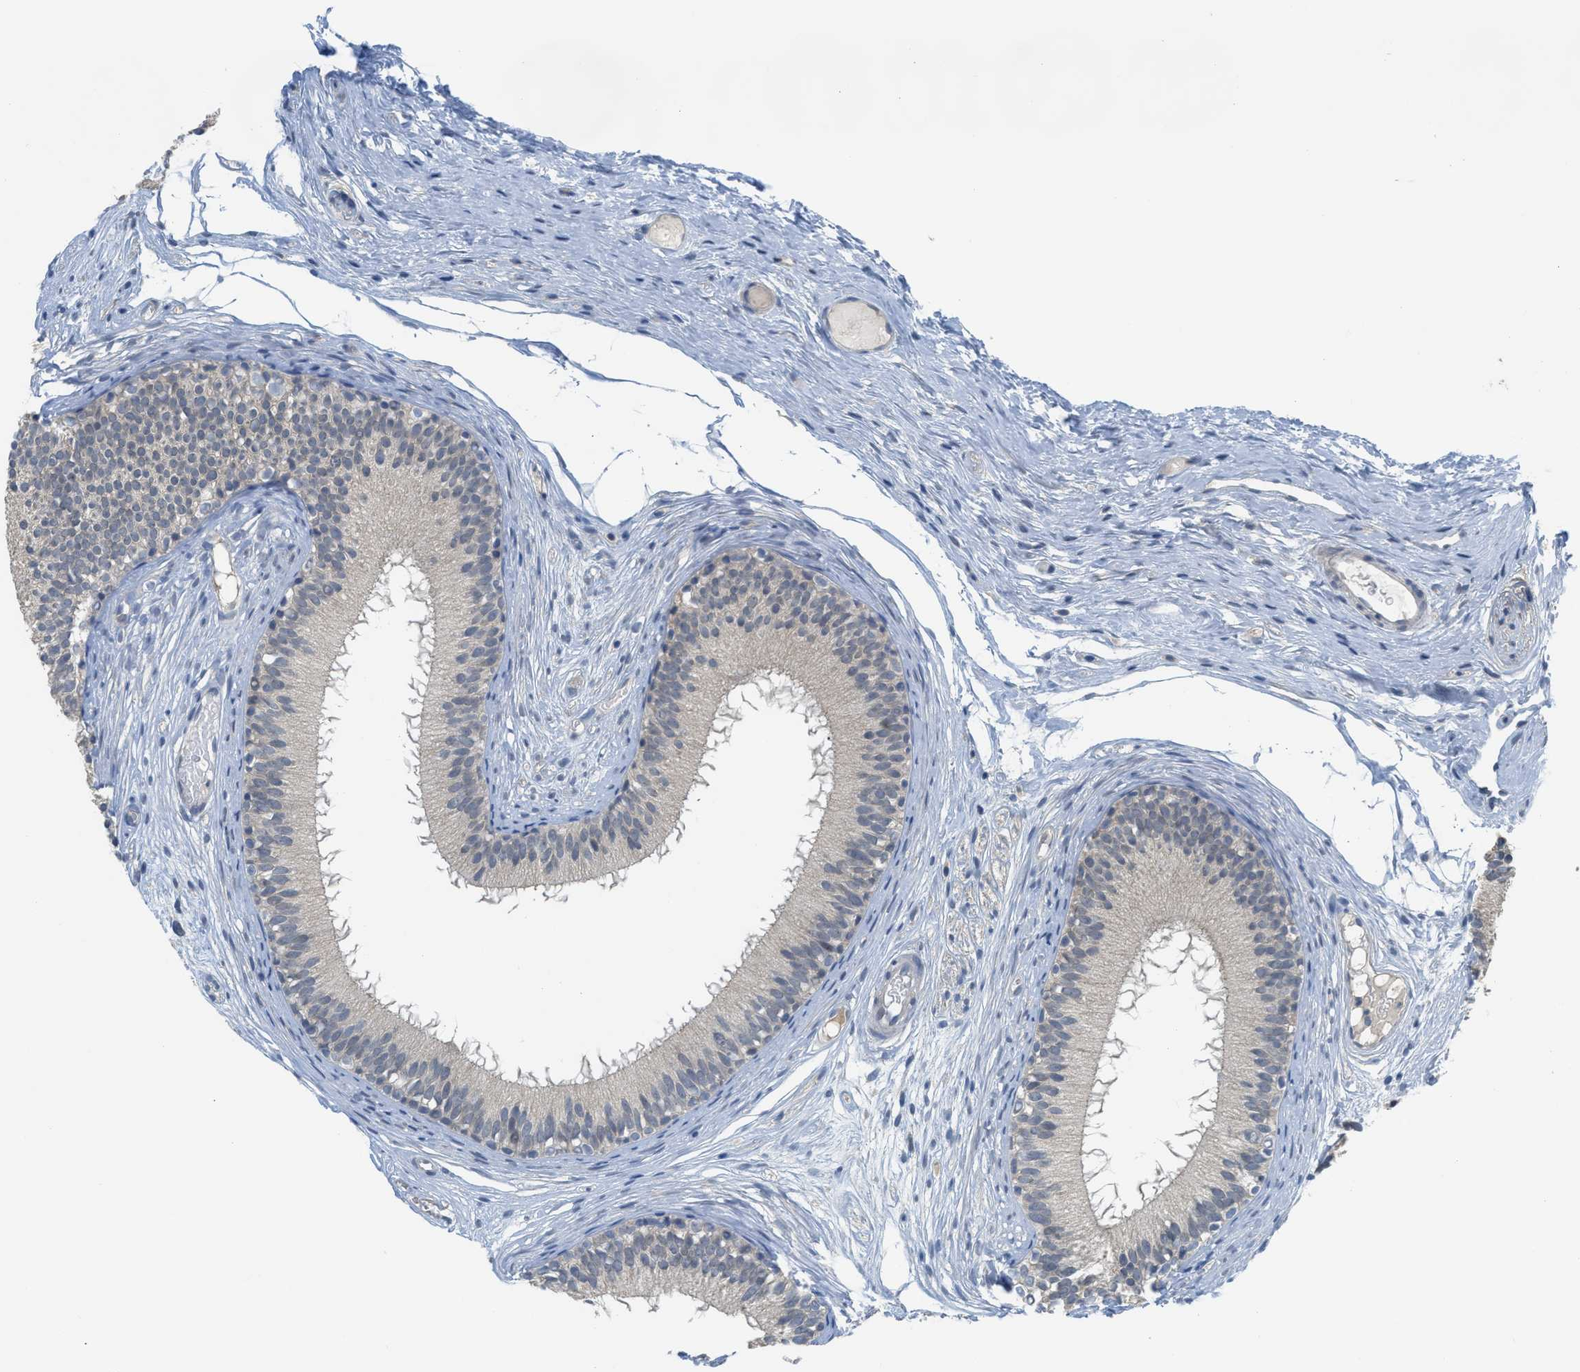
{"staining": {"intensity": "negative", "quantity": "none", "location": "none"}, "tissue": "epididymis", "cell_type": "Glandular cells", "image_type": "normal", "snomed": [{"axis": "morphology", "description": "Normal tissue, NOS"}, {"axis": "morphology", "description": "Atrophy, NOS"}, {"axis": "topography", "description": "Testis"}, {"axis": "topography", "description": "Epididymis"}], "caption": "Immunohistochemistry of unremarkable human epididymis demonstrates no expression in glandular cells. (Immunohistochemistry, brightfield microscopy, high magnification).", "gene": "TNFAIP1", "patient": {"sex": "male", "age": 18}}